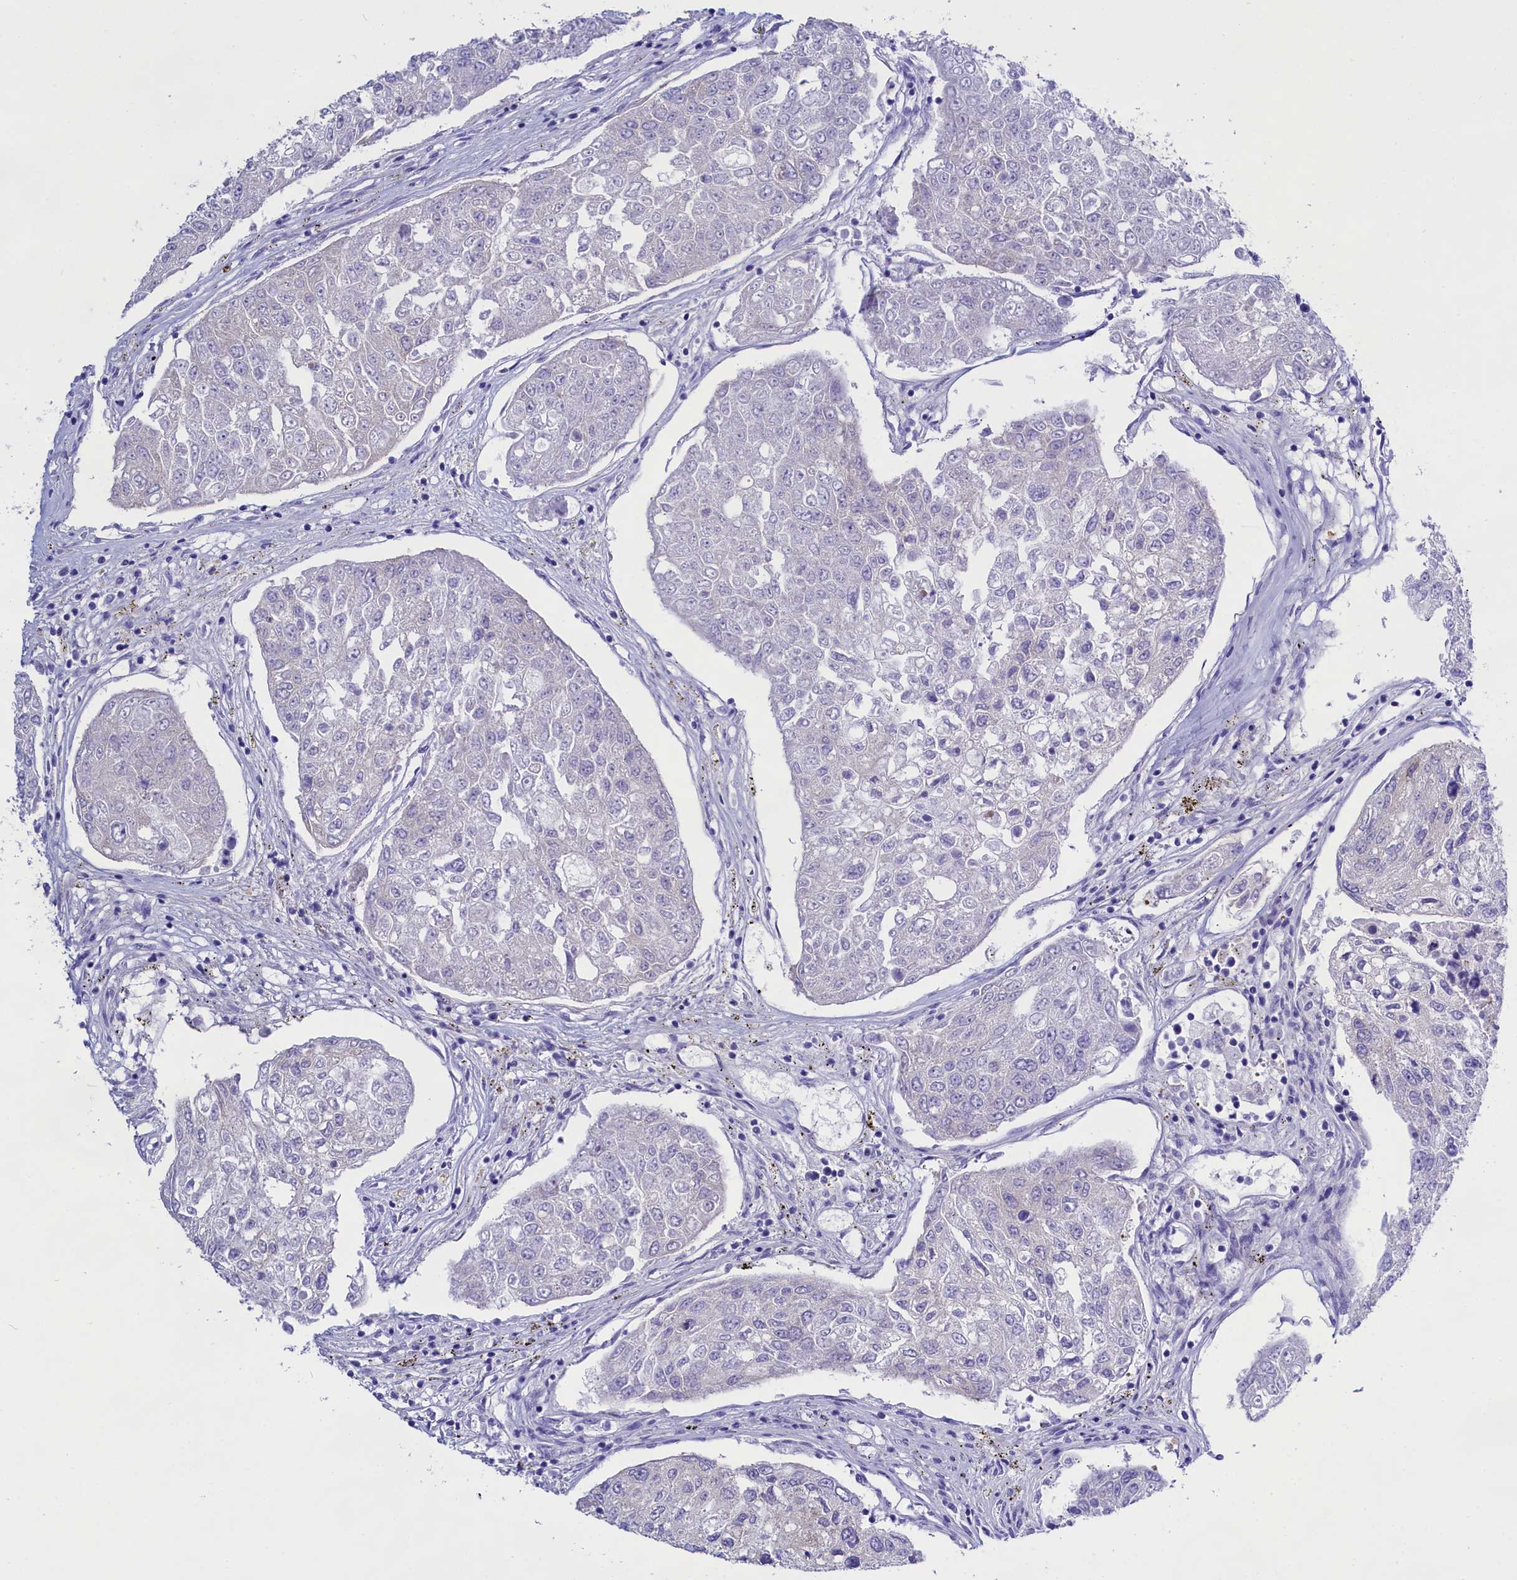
{"staining": {"intensity": "negative", "quantity": "none", "location": "none"}, "tissue": "urothelial cancer", "cell_type": "Tumor cells", "image_type": "cancer", "snomed": [{"axis": "morphology", "description": "Urothelial carcinoma, High grade"}, {"axis": "topography", "description": "Lymph node"}, {"axis": "topography", "description": "Urinary bladder"}], "caption": "A high-resolution histopathology image shows IHC staining of urothelial cancer, which displays no significant positivity in tumor cells. (IHC, brightfield microscopy, high magnification).", "gene": "PPP1R13L", "patient": {"sex": "male", "age": 51}}